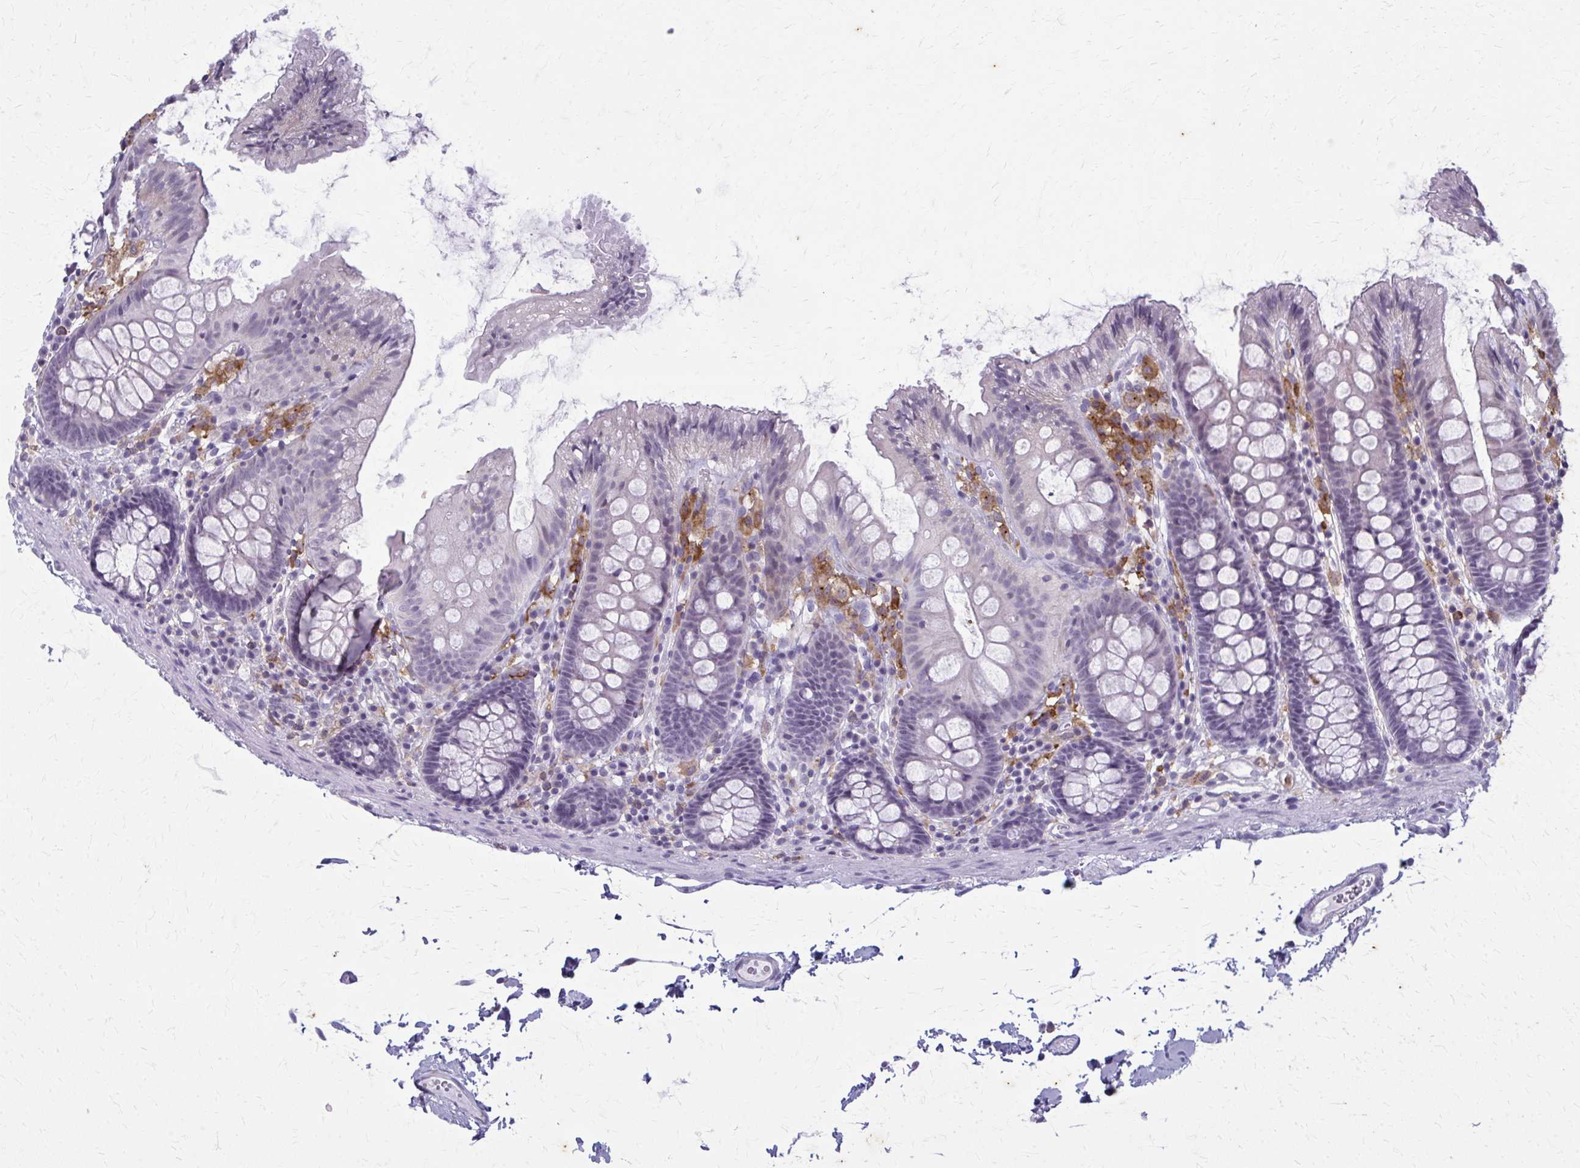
{"staining": {"intensity": "negative", "quantity": "none", "location": "none"}, "tissue": "colon", "cell_type": "Endothelial cells", "image_type": "normal", "snomed": [{"axis": "morphology", "description": "Normal tissue, NOS"}, {"axis": "topography", "description": "Colon"}], "caption": "Histopathology image shows no significant protein positivity in endothelial cells of benign colon. (DAB immunohistochemistry visualized using brightfield microscopy, high magnification).", "gene": "CARD9", "patient": {"sex": "male", "age": 84}}